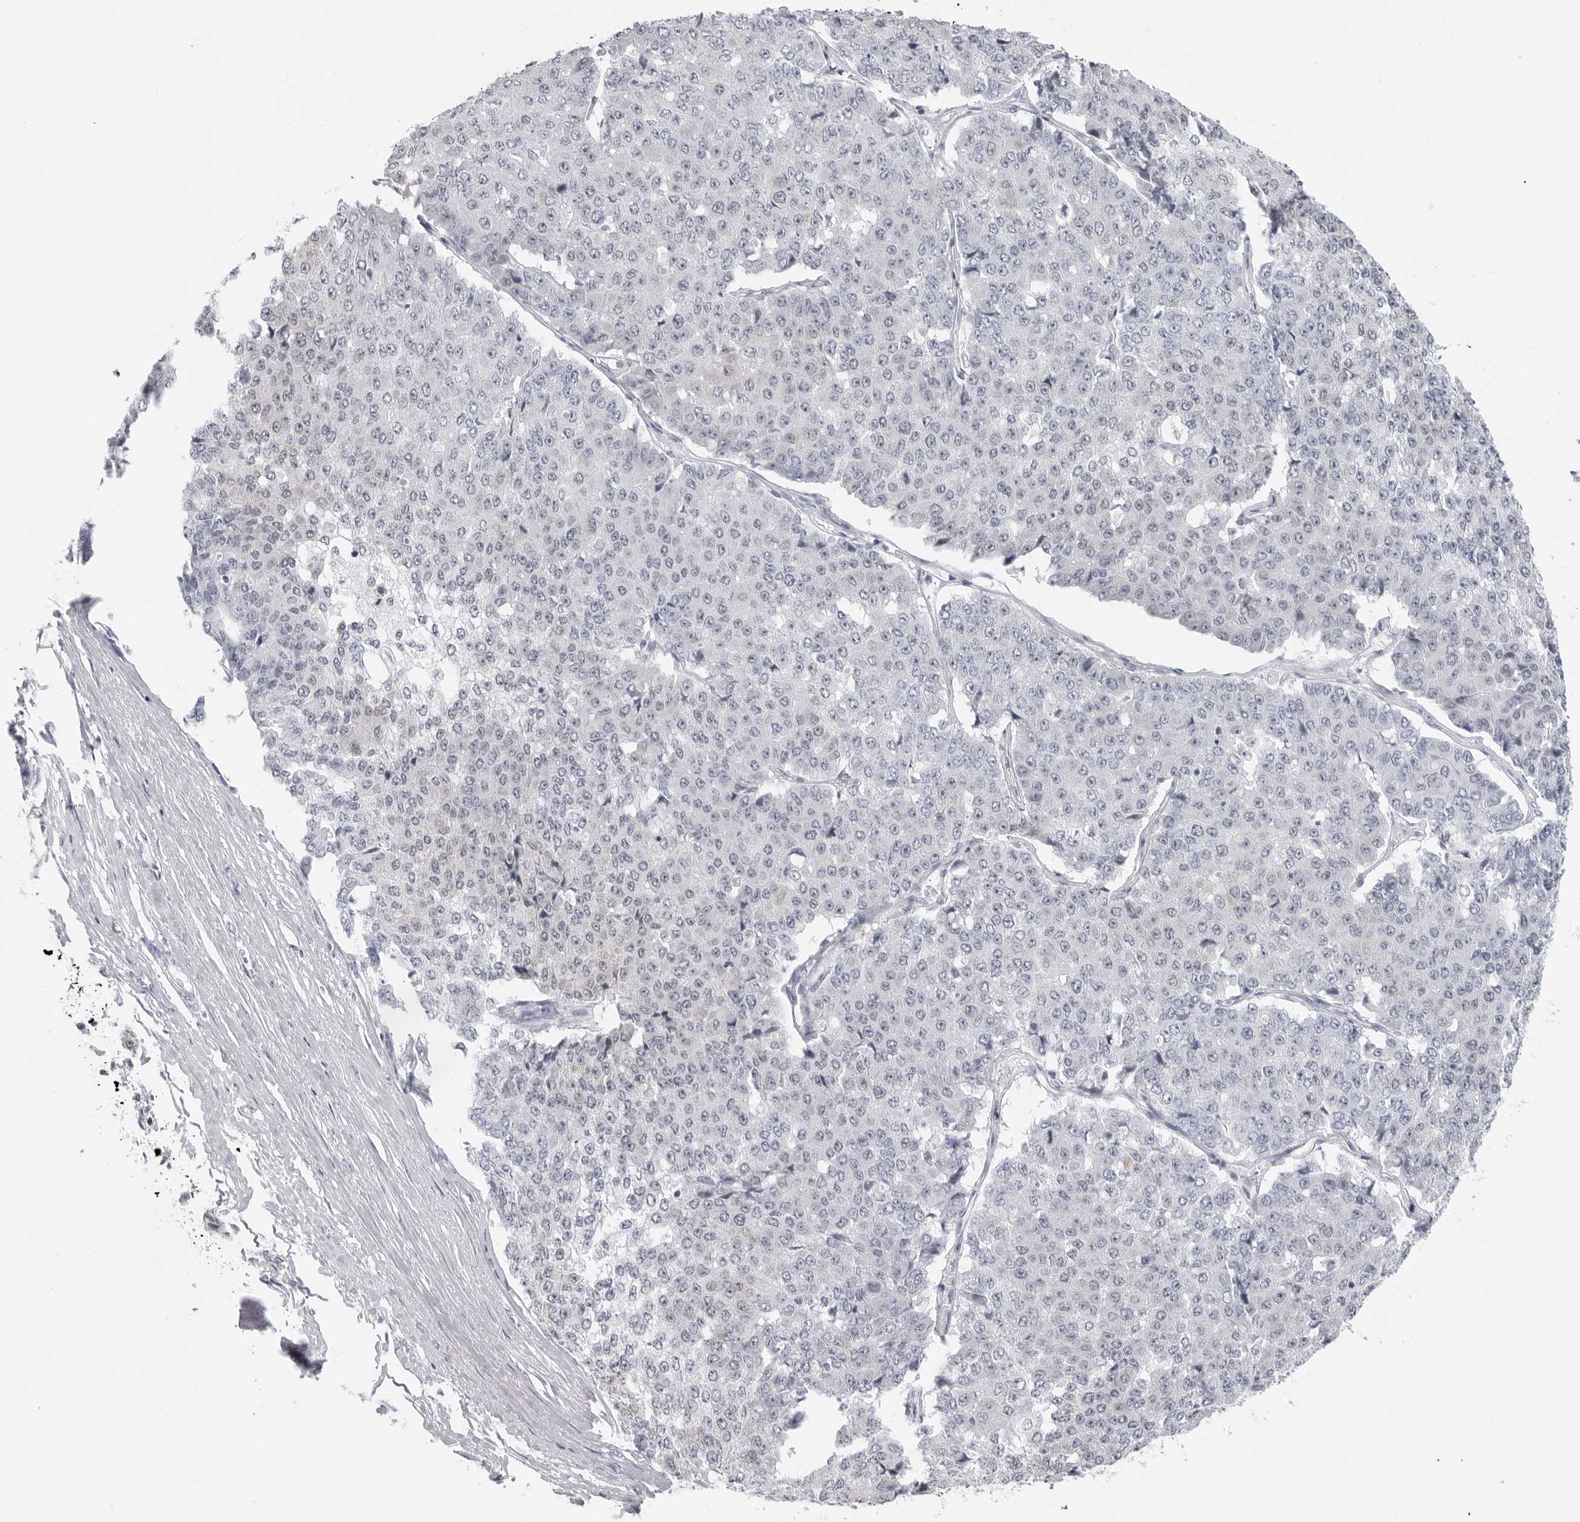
{"staining": {"intensity": "negative", "quantity": "none", "location": "none"}, "tissue": "pancreatic cancer", "cell_type": "Tumor cells", "image_type": "cancer", "snomed": [{"axis": "morphology", "description": "Adenocarcinoma, NOS"}, {"axis": "topography", "description": "Pancreas"}], "caption": "Tumor cells are negative for protein expression in human pancreatic cancer (adenocarcinoma).", "gene": "PGA3", "patient": {"sex": "male", "age": 50}}